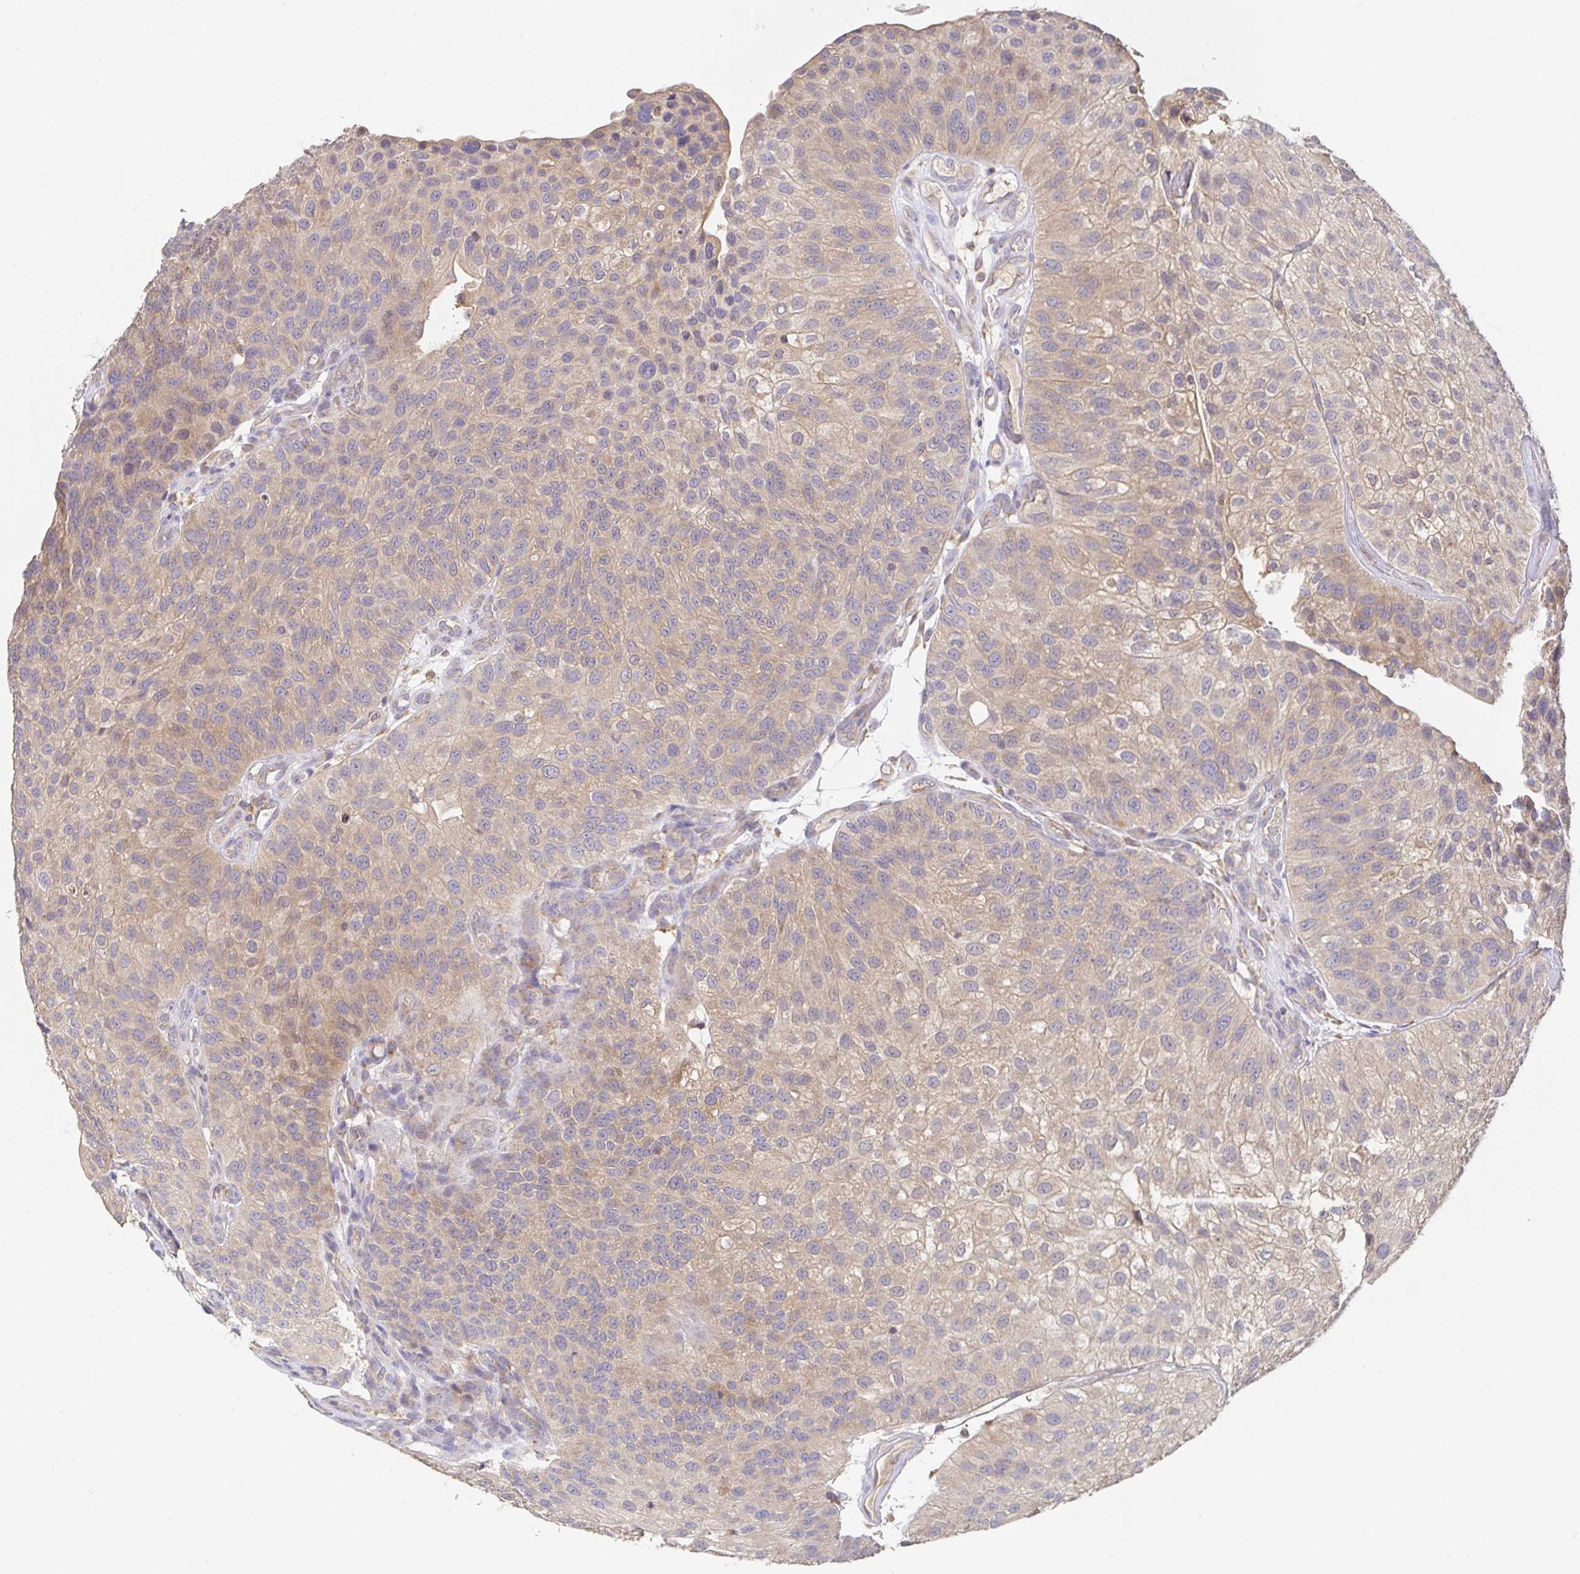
{"staining": {"intensity": "weak", "quantity": "25%-75%", "location": "cytoplasmic/membranous"}, "tissue": "urothelial cancer", "cell_type": "Tumor cells", "image_type": "cancer", "snomed": [{"axis": "morphology", "description": "Urothelial carcinoma, NOS"}, {"axis": "topography", "description": "Urinary bladder"}], "caption": "Weak cytoplasmic/membranous staining is appreciated in about 25%-75% of tumor cells in urothelial cancer.", "gene": "HAGH", "patient": {"sex": "male", "age": 87}}